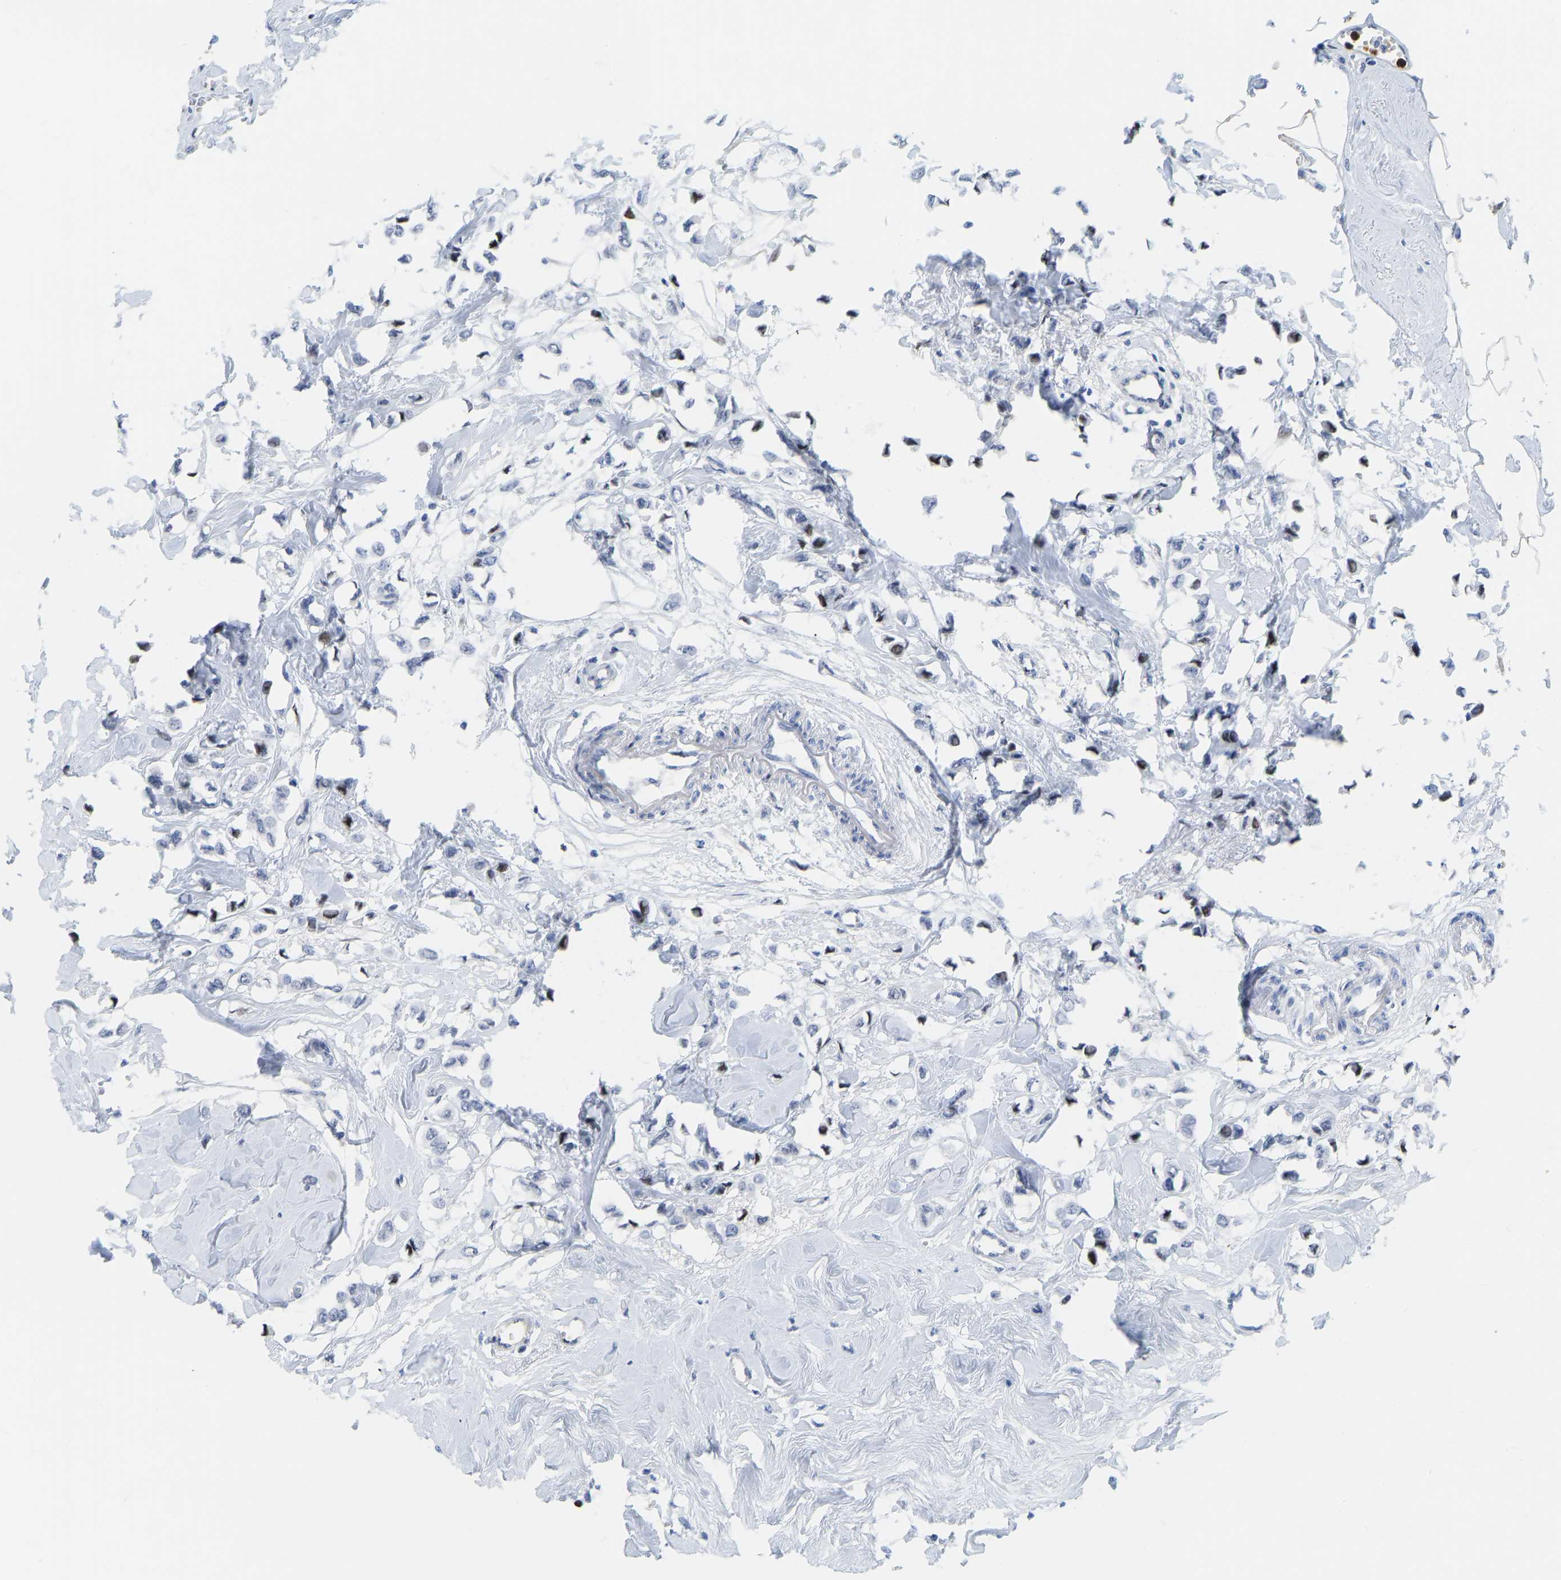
{"staining": {"intensity": "moderate", "quantity": "<25%", "location": "nuclear"}, "tissue": "breast cancer", "cell_type": "Tumor cells", "image_type": "cancer", "snomed": [{"axis": "morphology", "description": "Lobular carcinoma"}, {"axis": "topography", "description": "Breast"}], "caption": "Immunohistochemistry image of lobular carcinoma (breast) stained for a protein (brown), which demonstrates low levels of moderate nuclear expression in about <25% of tumor cells.", "gene": "HDAC5", "patient": {"sex": "female", "age": 51}}